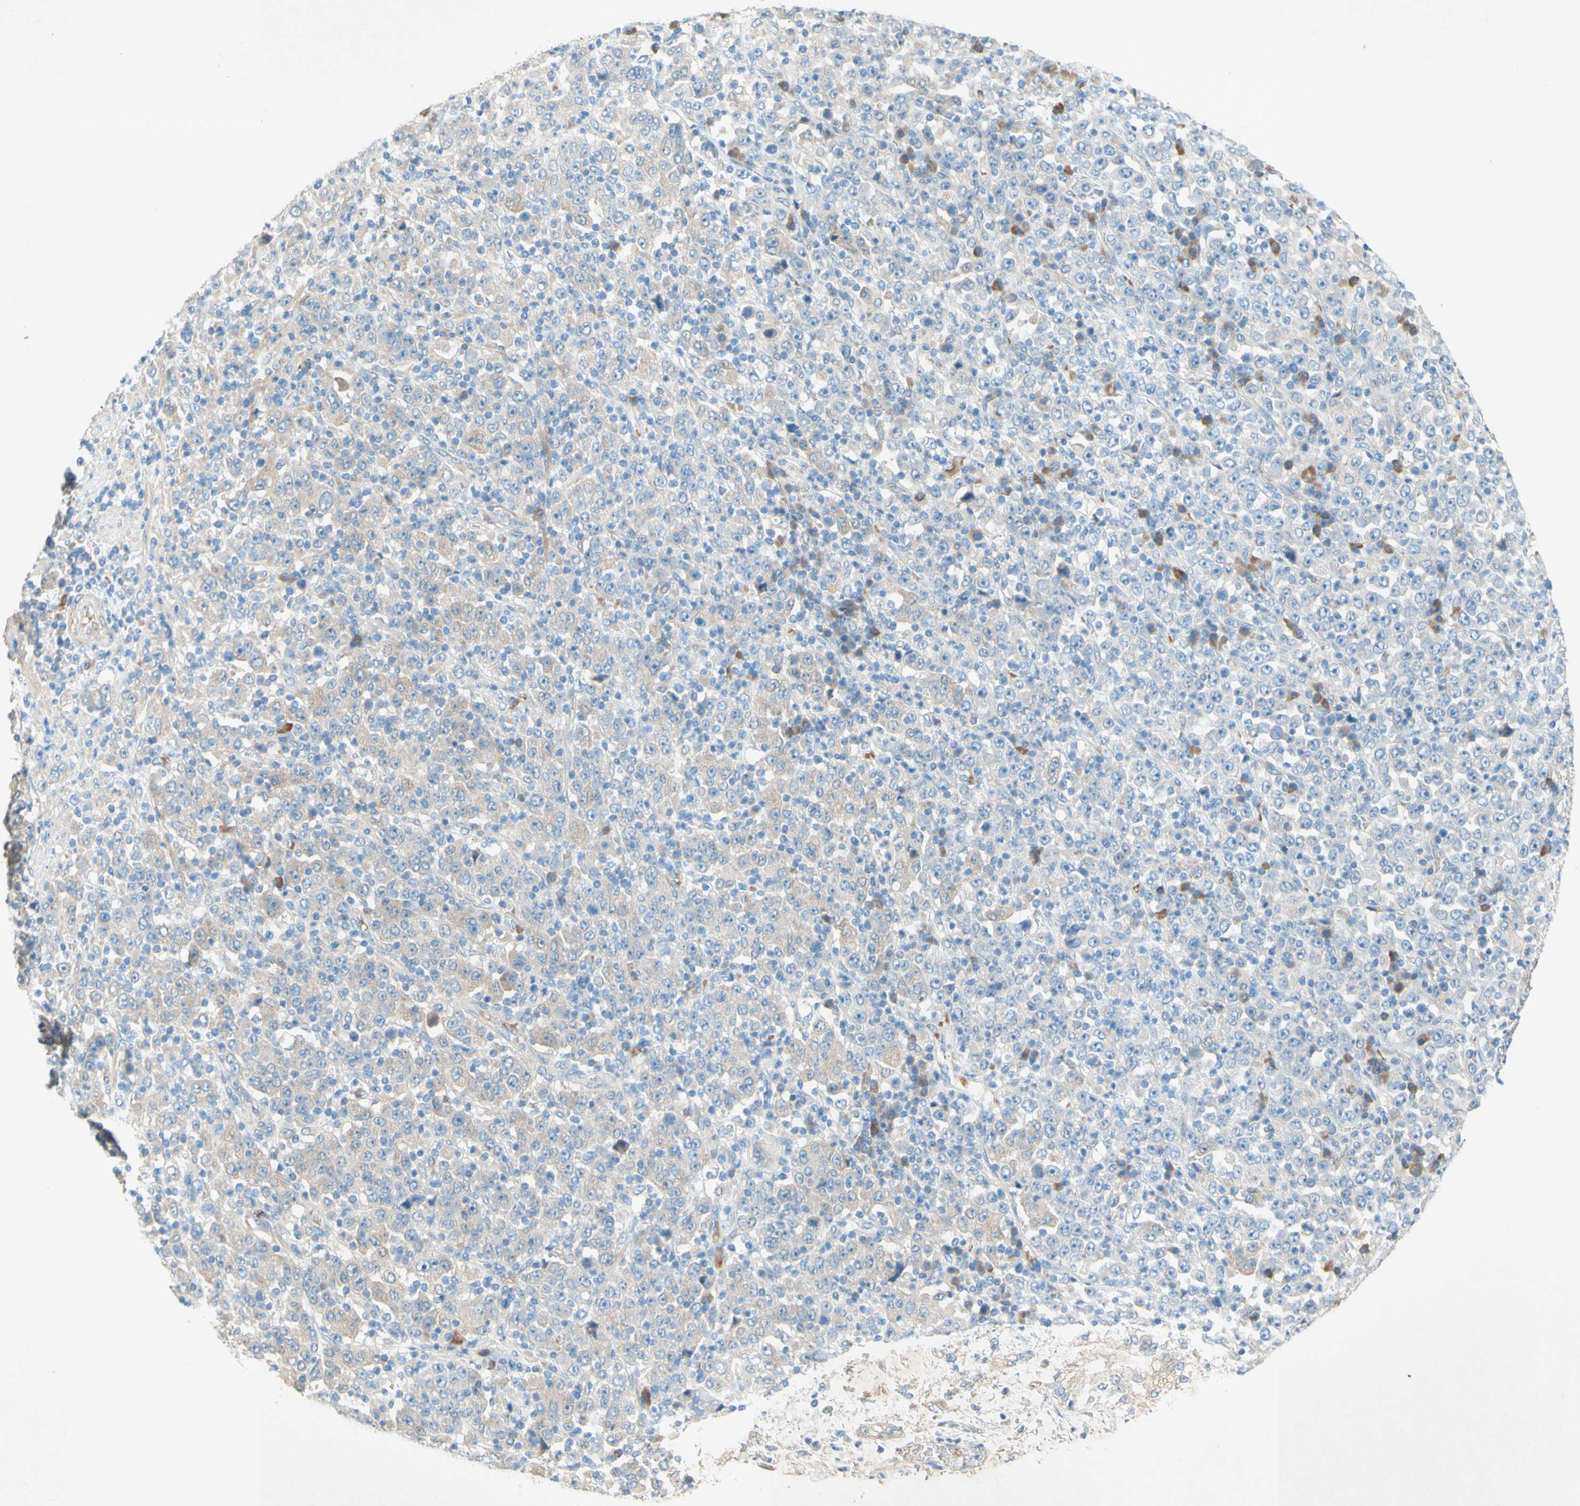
{"staining": {"intensity": "weak", "quantity": "25%-75%", "location": "cytoplasmic/membranous"}, "tissue": "stomach cancer", "cell_type": "Tumor cells", "image_type": "cancer", "snomed": [{"axis": "morphology", "description": "Normal tissue, NOS"}, {"axis": "morphology", "description": "Adenocarcinoma, NOS"}, {"axis": "topography", "description": "Stomach, upper"}, {"axis": "topography", "description": "Stomach"}], "caption": "Adenocarcinoma (stomach) stained with IHC demonstrates weak cytoplasmic/membranous positivity in about 25%-75% of tumor cells.", "gene": "IL2", "patient": {"sex": "male", "age": 59}}